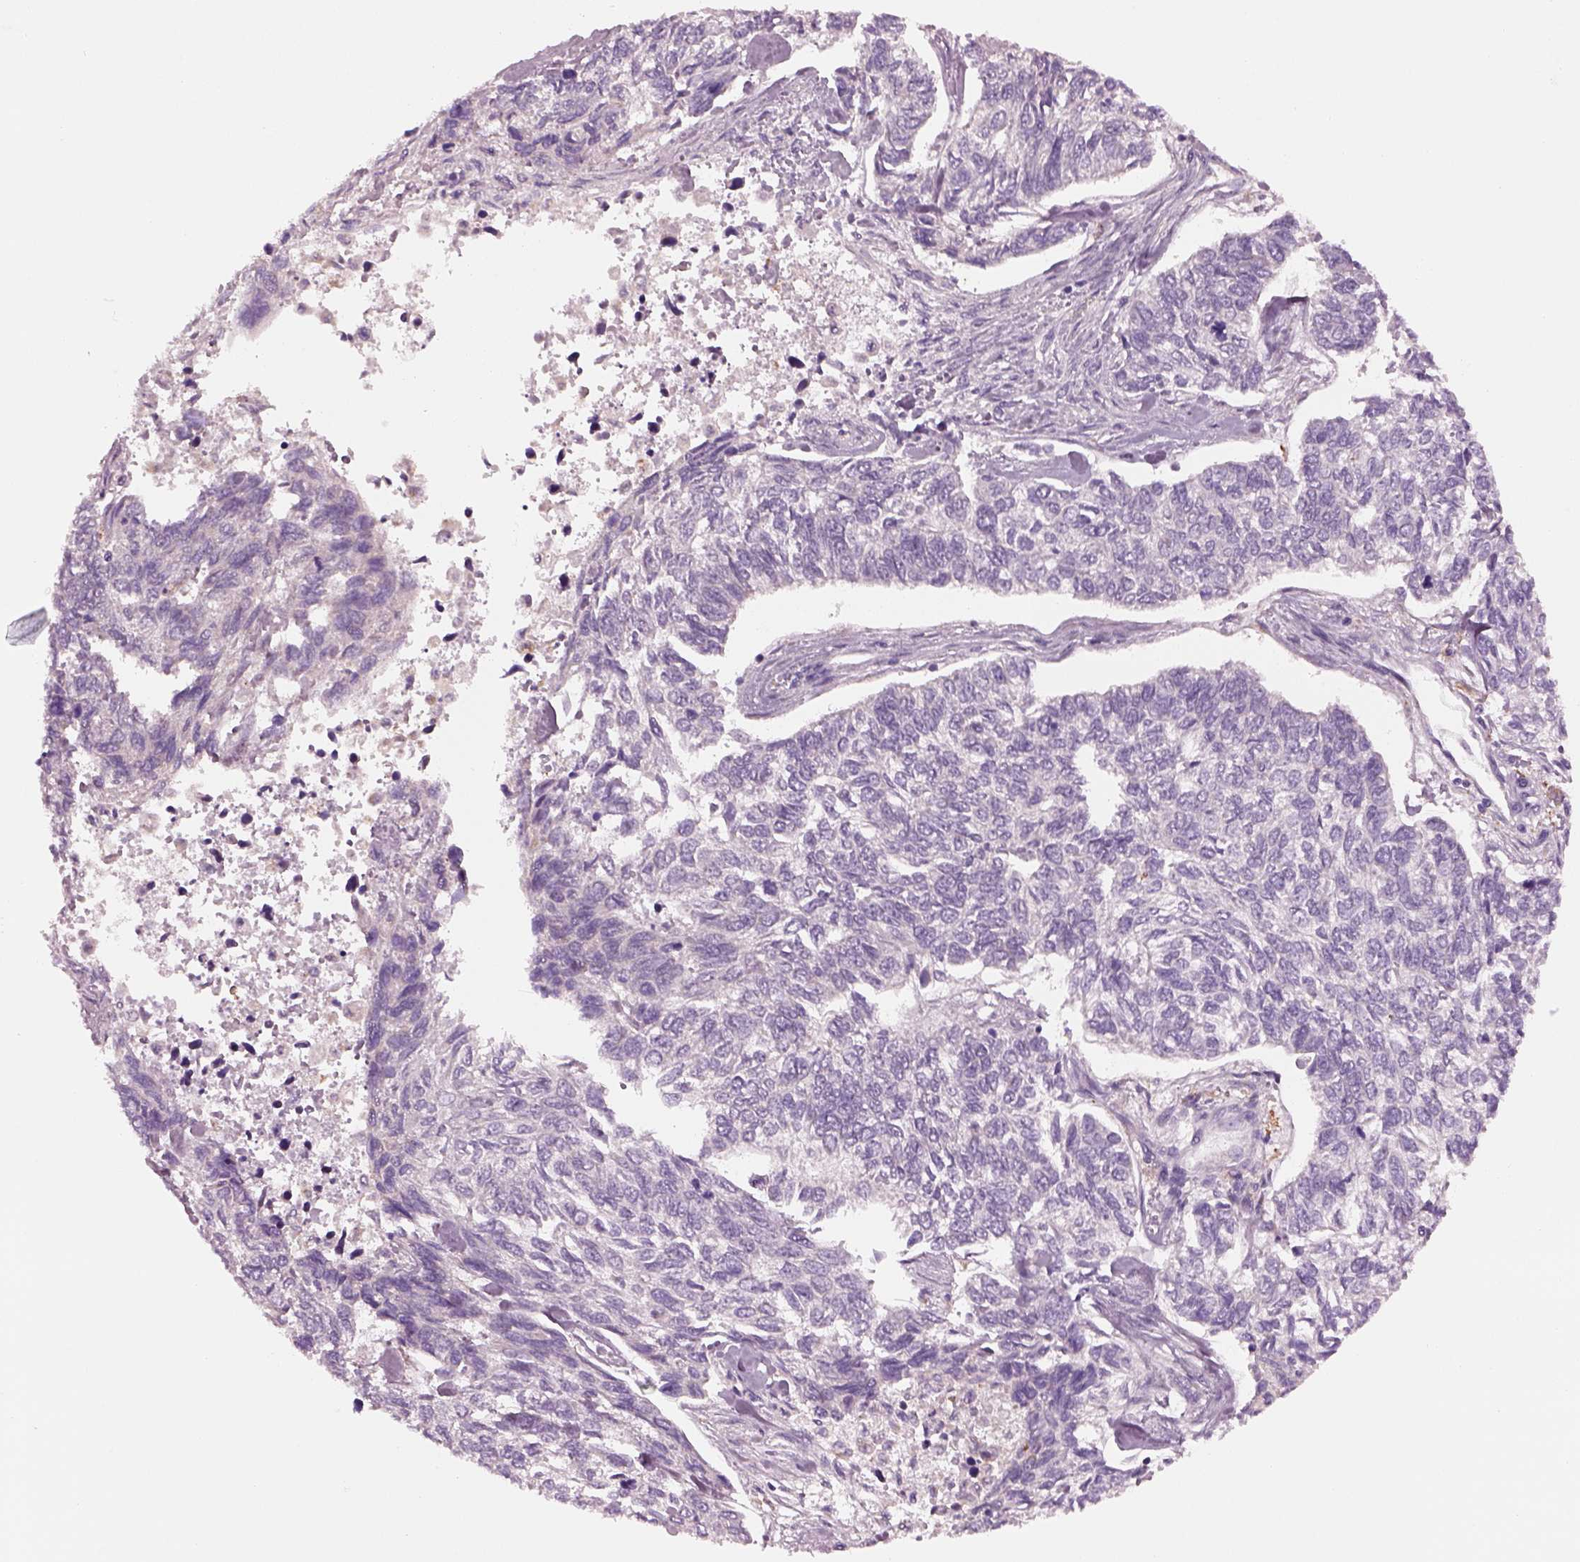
{"staining": {"intensity": "negative", "quantity": "none", "location": "none"}, "tissue": "skin cancer", "cell_type": "Tumor cells", "image_type": "cancer", "snomed": [{"axis": "morphology", "description": "Basal cell carcinoma"}, {"axis": "topography", "description": "Skin"}], "caption": "Photomicrograph shows no significant protein staining in tumor cells of skin basal cell carcinoma.", "gene": "TMEM231", "patient": {"sex": "female", "age": 65}}